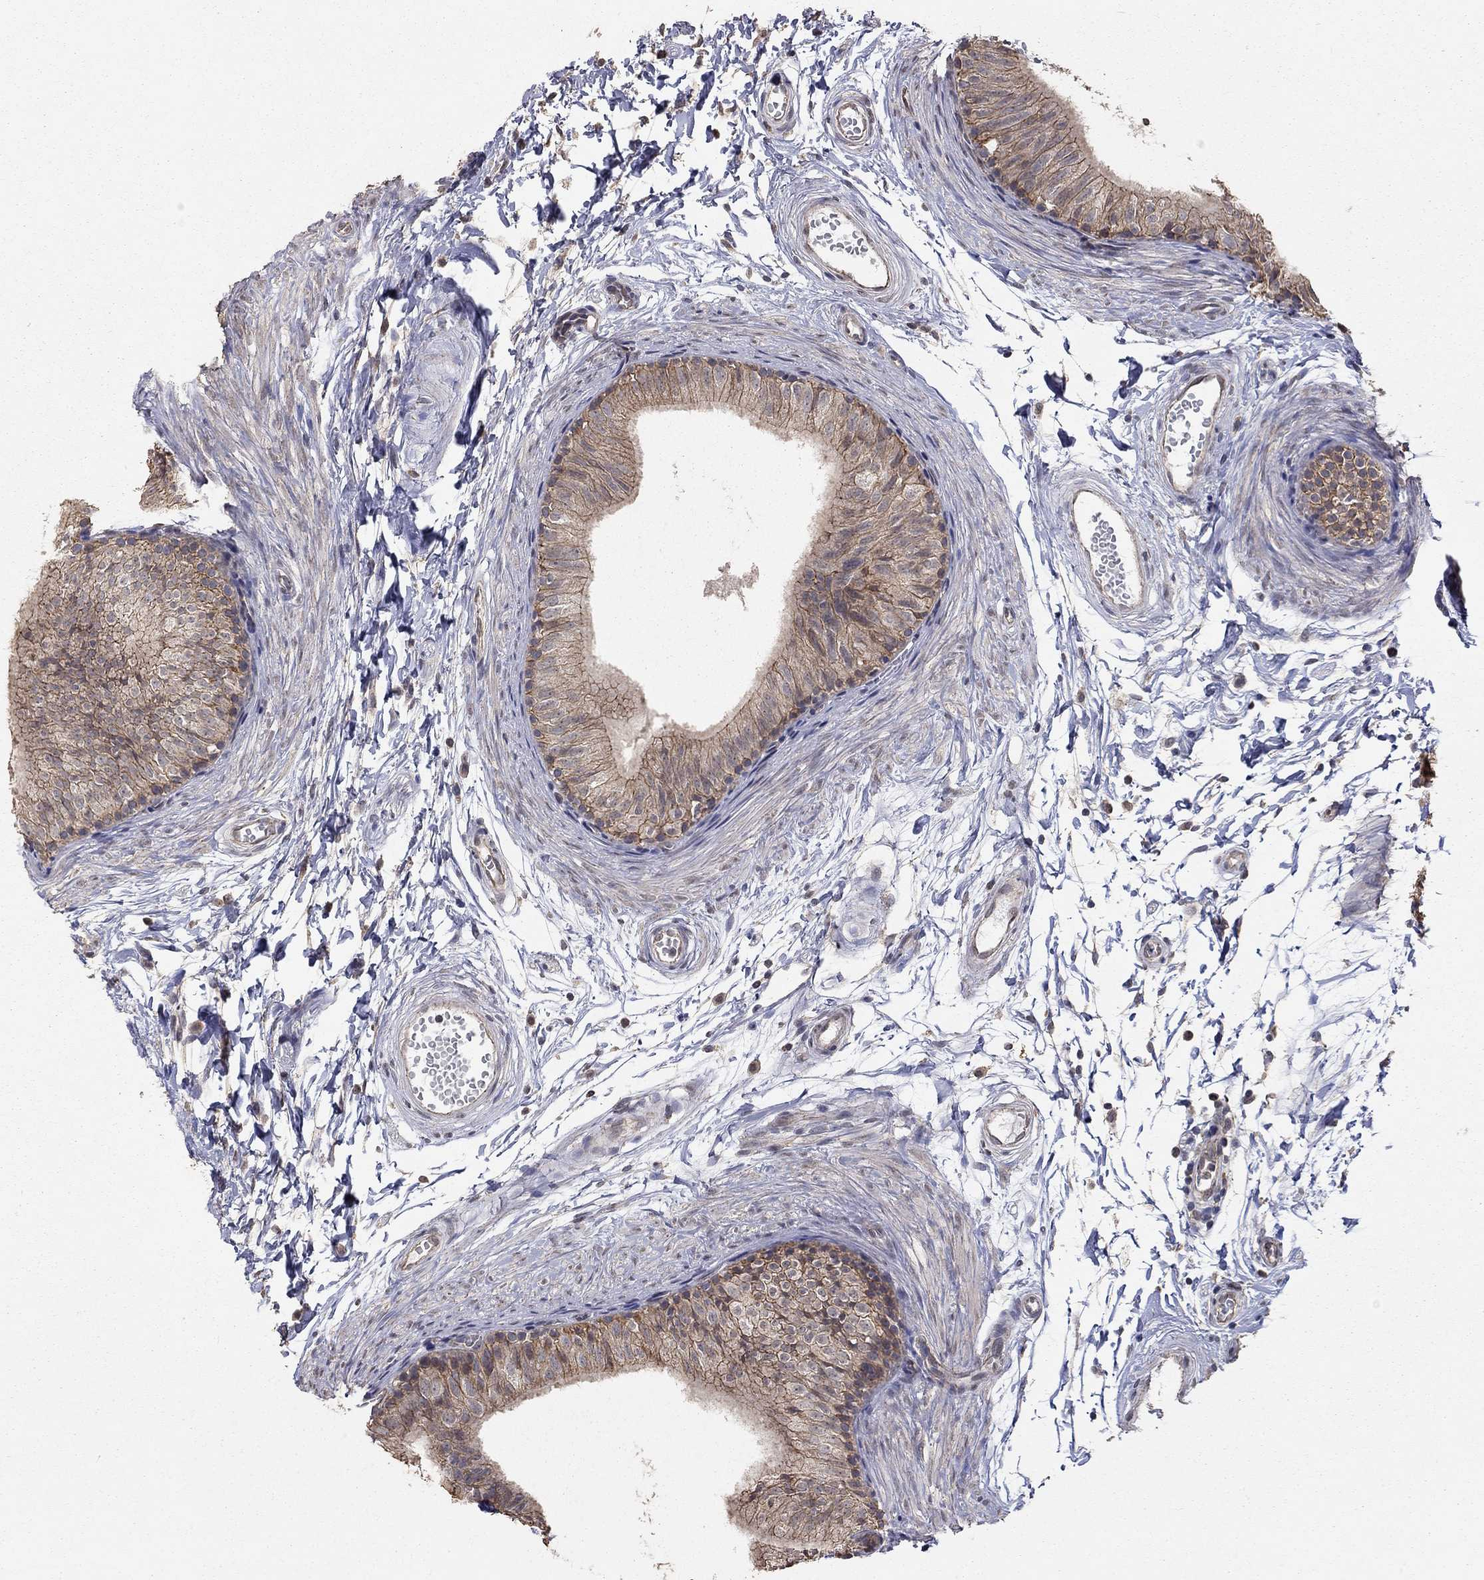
{"staining": {"intensity": "moderate", "quantity": ">75%", "location": "cytoplasmic/membranous"}, "tissue": "epididymis", "cell_type": "Glandular cells", "image_type": "normal", "snomed": [{"axis": "morphology", "description": "Normal tissue, NOS"}, {"axis": "topography", "description": "Epididymis"}], "caption": "Immunohistochemical staining of normal human epididymis reveals >75% levels of moderate cytoplasmic/membranous protein positivity in about >75% of glandular cells.", "gene": "ANKRA2", "patient": {"sex": "male", "age": 22}}